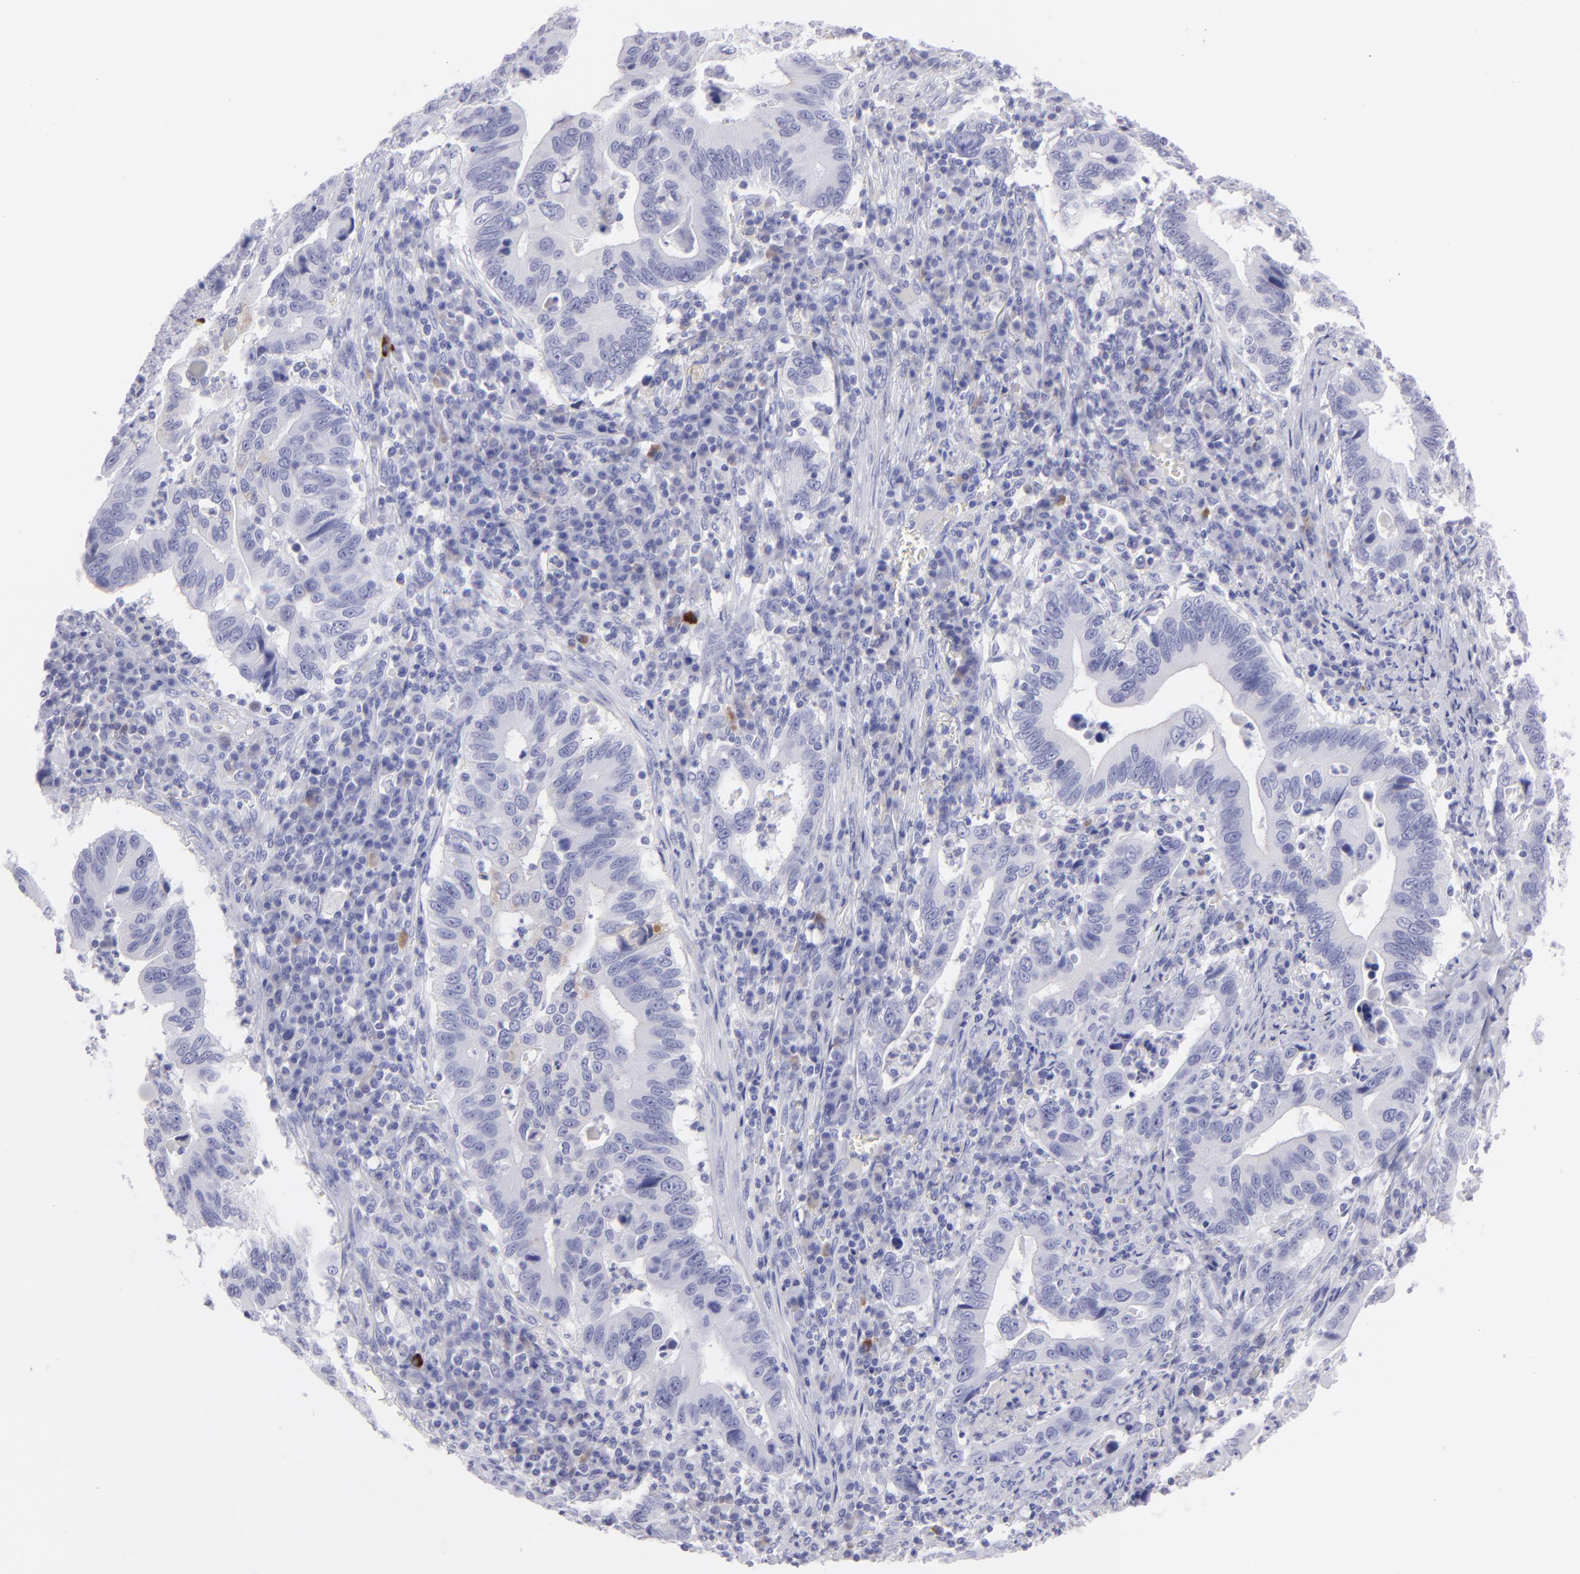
{"staining": {"intensity": "negative", "quantity": "none", "location": "none"}, "tissue": "stomach cancer", "cell_type": "Tumor cells", "image_type": "cancer", "snomed": [{"axis": "morphology", "description": "Adenocarcinoma, NOS"}, {"axis": "topography", "description": "Stomach, upper"}], "caption": "Histopathology image shows no protein expression in tumor cells of stomach adenocarcinoma tissue.", "gene": "SLC1A2", "patient": {"sex": "male", "age": 63}}